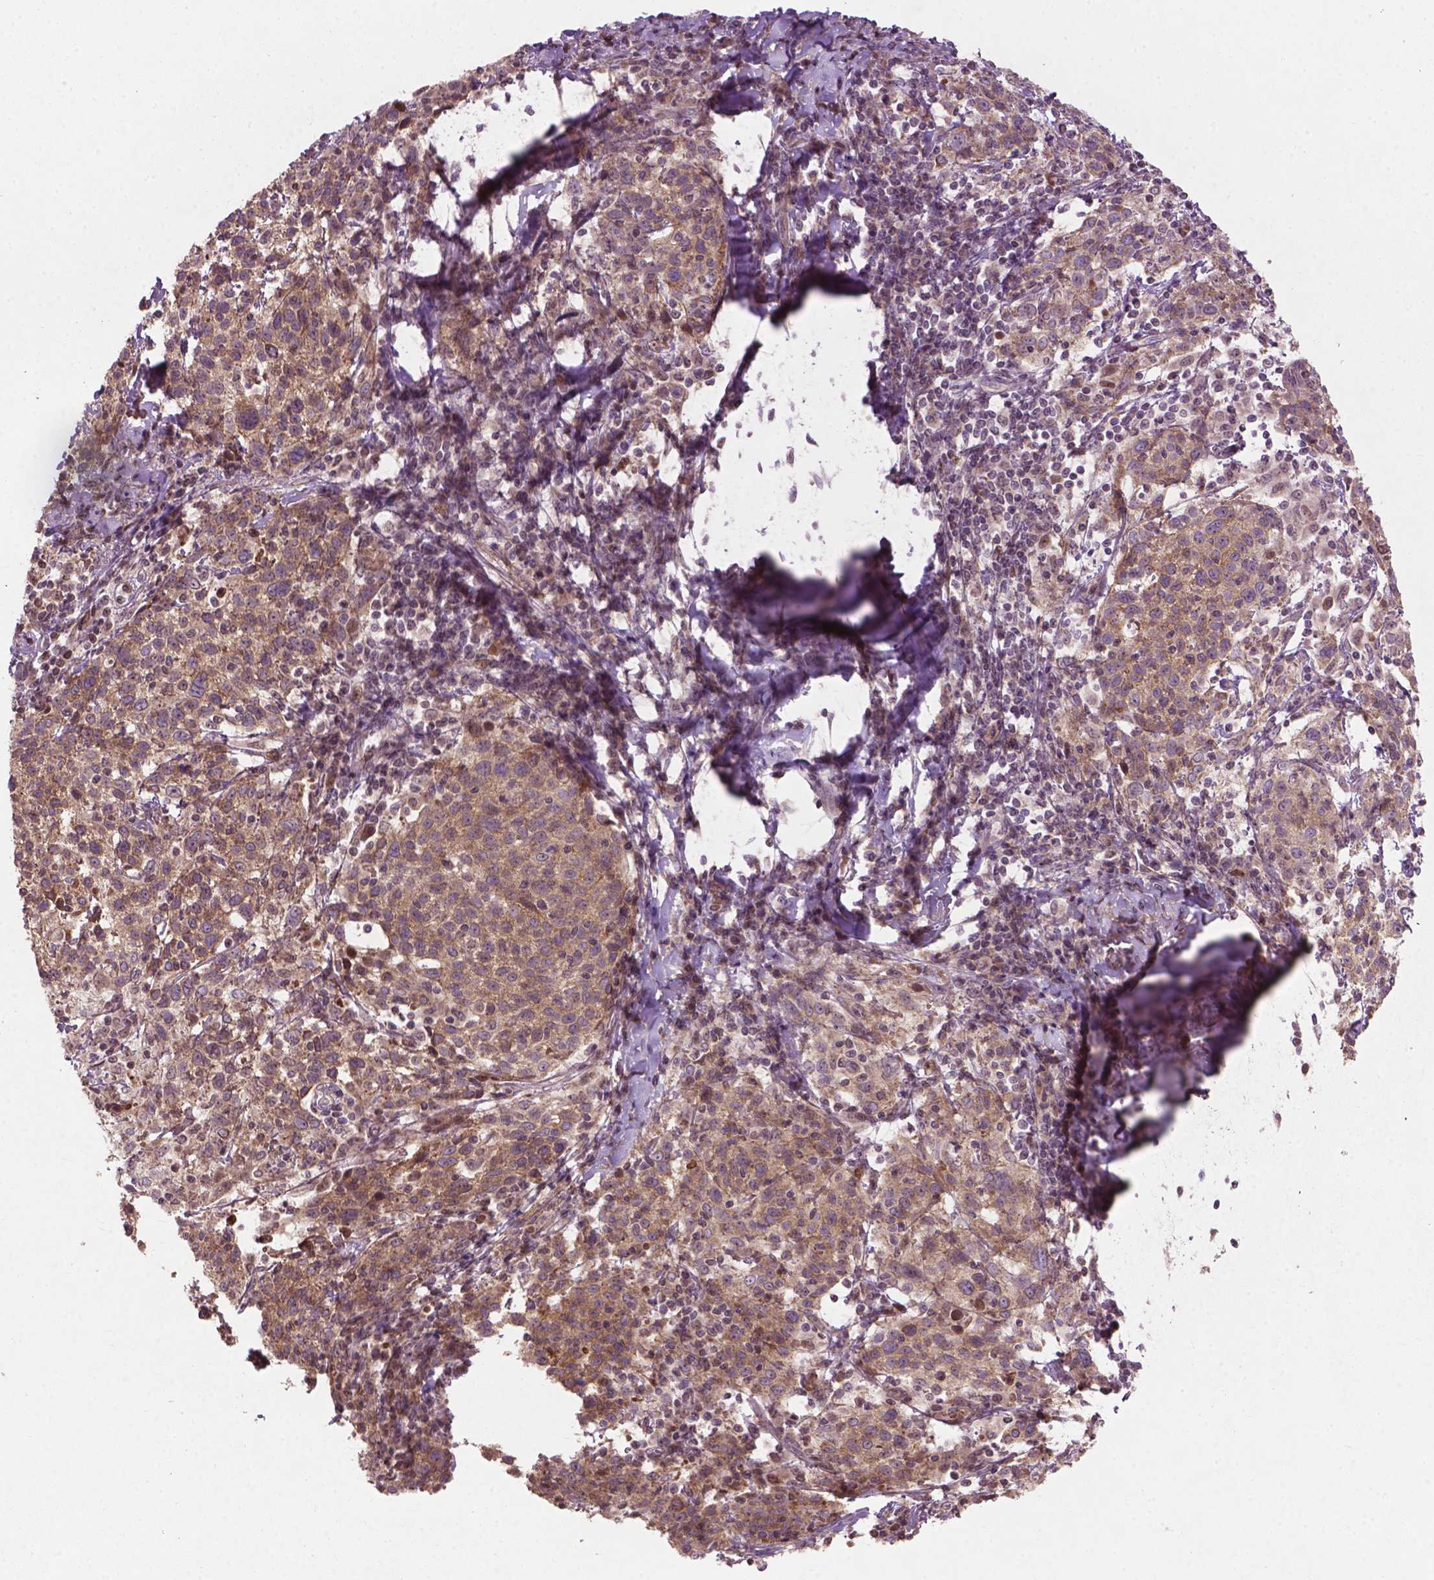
{"staining": {"intensity": "moderate", "quantity": "25%-75%", "location": "cytoplasmic/membranous"}, "tissue": "cervical cancer", "cell_type": "Tumor cells", "image_type": "cancer", "snomed": [{"axis": "morphology", "description": "Squamous cell carcinoma, NOS"}, {"axis": "topography", "description": "Cervix"}], "caption": "This is an image of IHC staining of cervical cancer, which shows moderate expression in the cytoplasmic/membranous of tumor cells.", "gene": "B3GALNT2", "patient": {"sex": "female", "age": 61}}